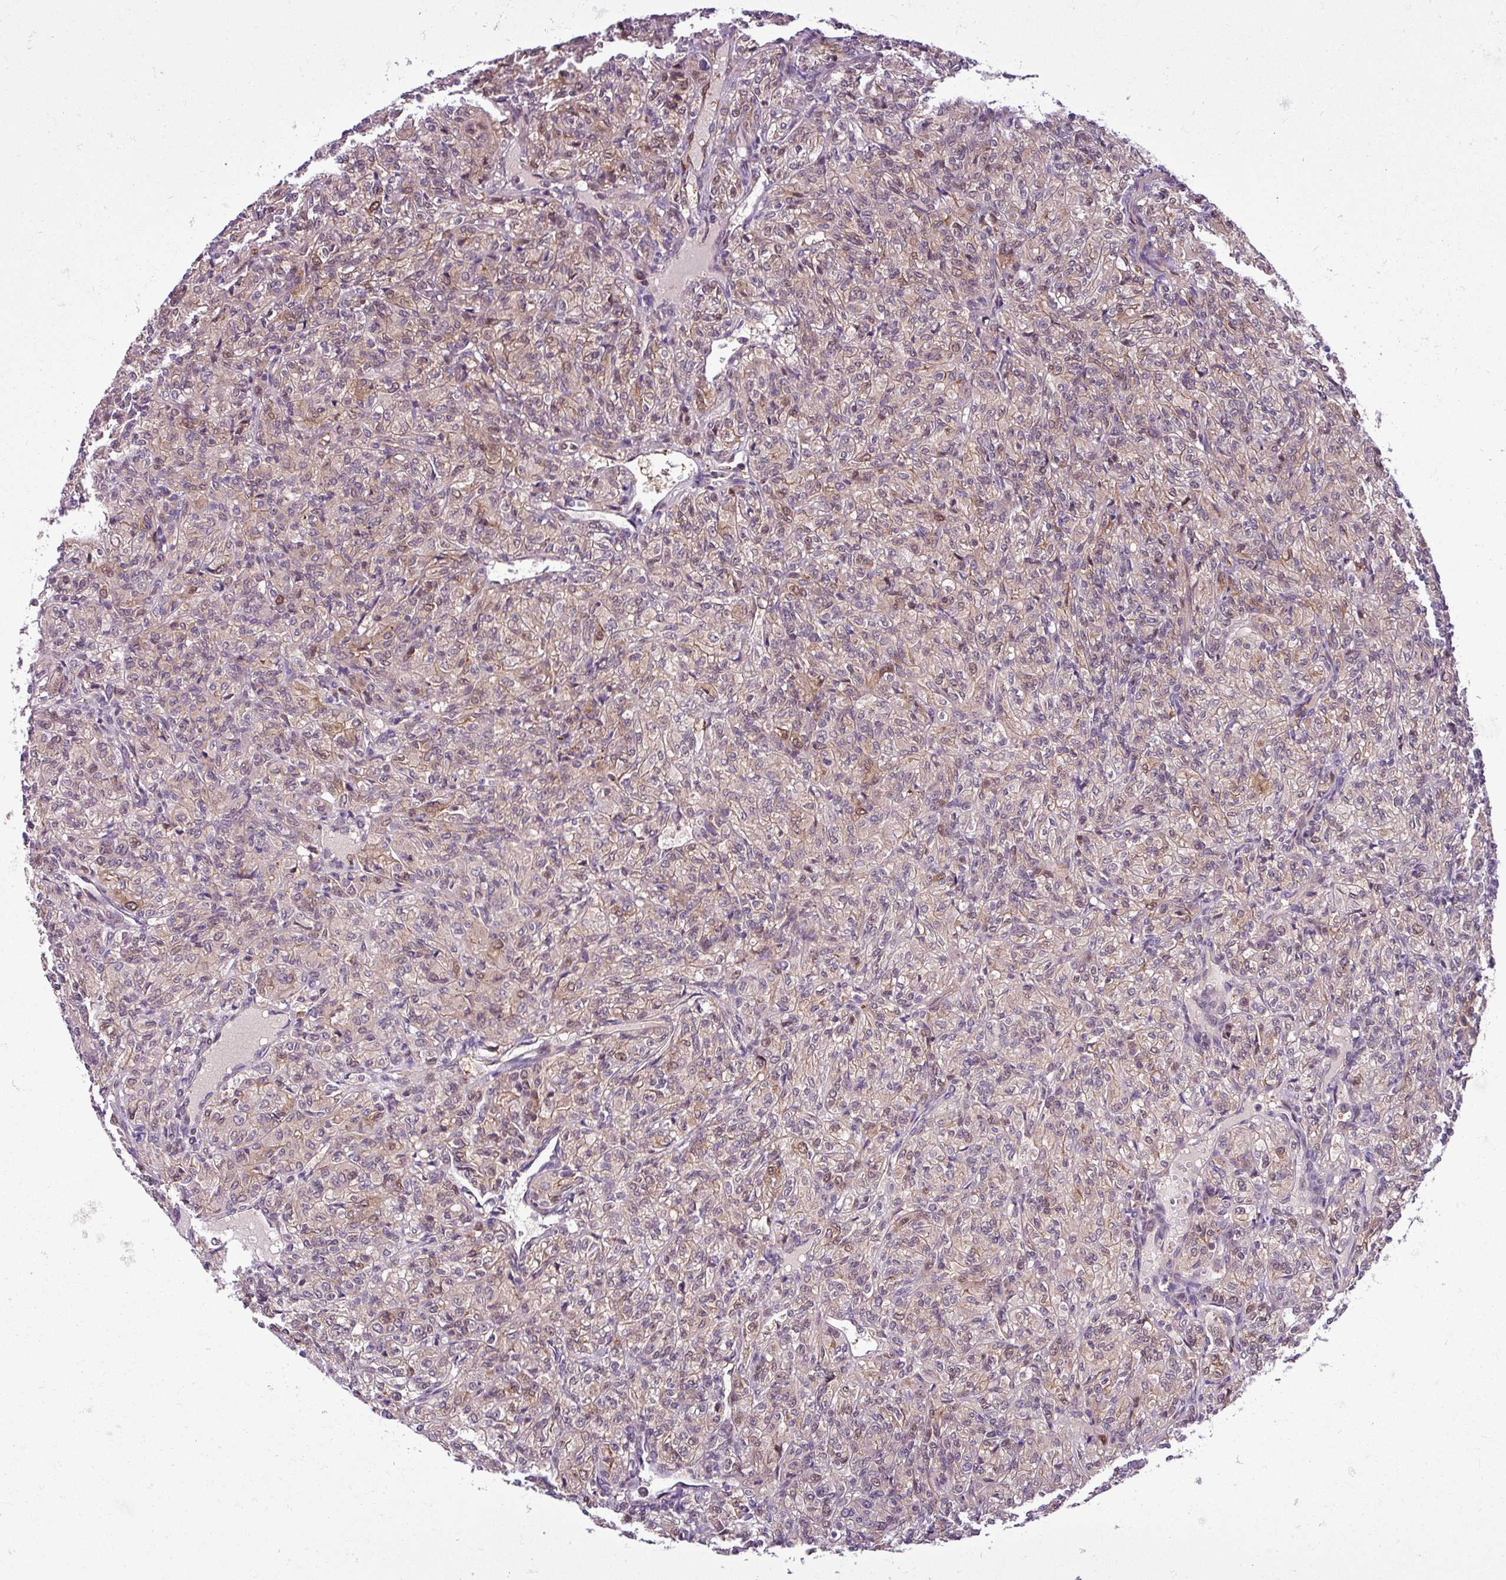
{"staining": {"intensity": "weak", "quantity": "<25%", "location": "cytoplasmic/membranous,nuclear"}, "tissue": "renal cancer", "cell_type": "Tumor cells", "image_type": "cancer", "snomed": [{"axis": "morphology", "description": "Adenocarcinoma, NOS"}, {"axis": "topography", "description": "Kidney"}], "caption": "Immunohistochemical staining of human renal cancer exhibits no significant expression in tumor cells.", "gene": "CARHSP1", "patient": {"sex": "male", "age": 77}}